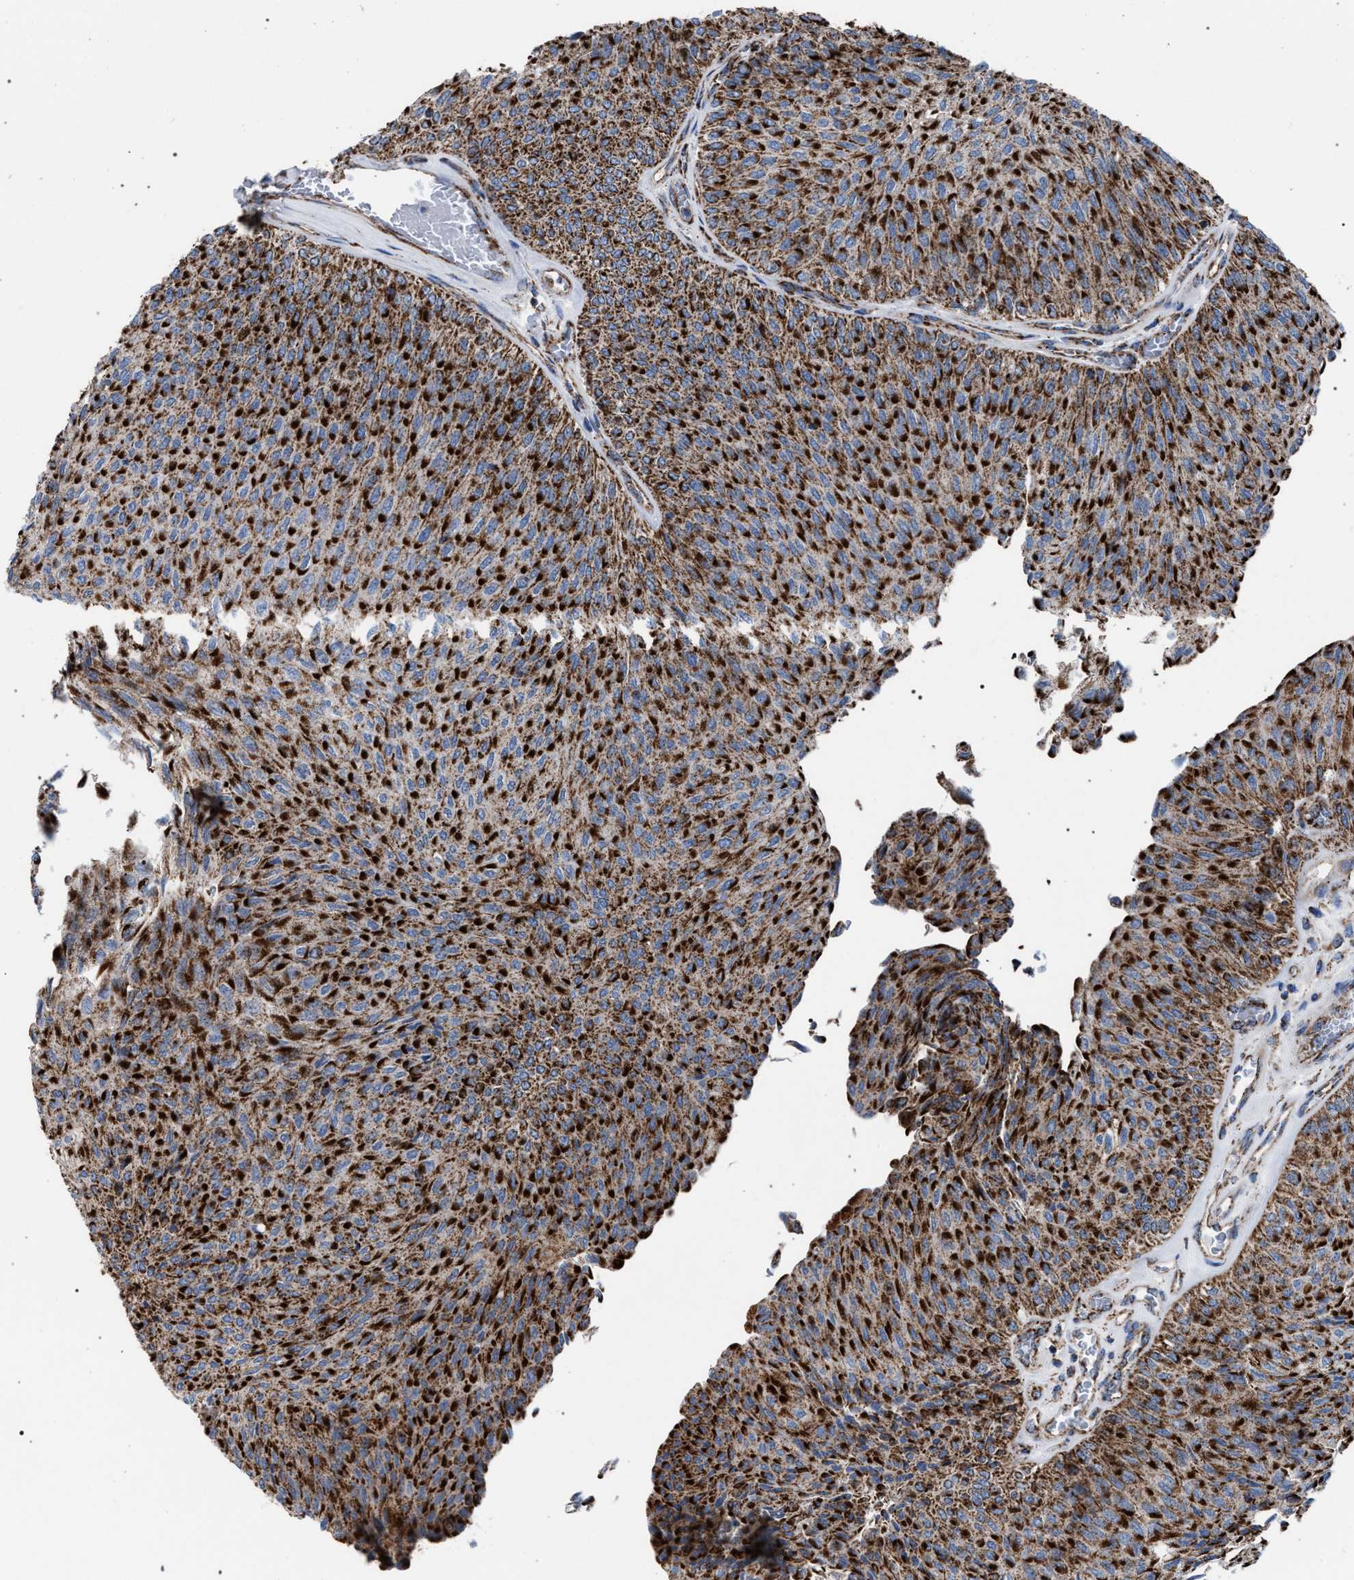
{"staining": {"intensity": "strong", "quantity": ">75%", "location": "cytoplasmic/membranous"}, "tissue": "urothelial cancer", "cell_type": "Tumor cells", "image_type": "cancer", "snomed": [{"axis": "morphology", "description": "Urothelial carcinoma, Low grade"}, {"axis": "topography", "description": "Urinary bladder"}], "caption": "Urothelial cancer stained for a protein (brown) reveals strong cytoplasmic/membranous positive expression in approximately >75% of tumor cells.", "gene": "VPS13A", "patient": {"sex": "male", "age": 78}}